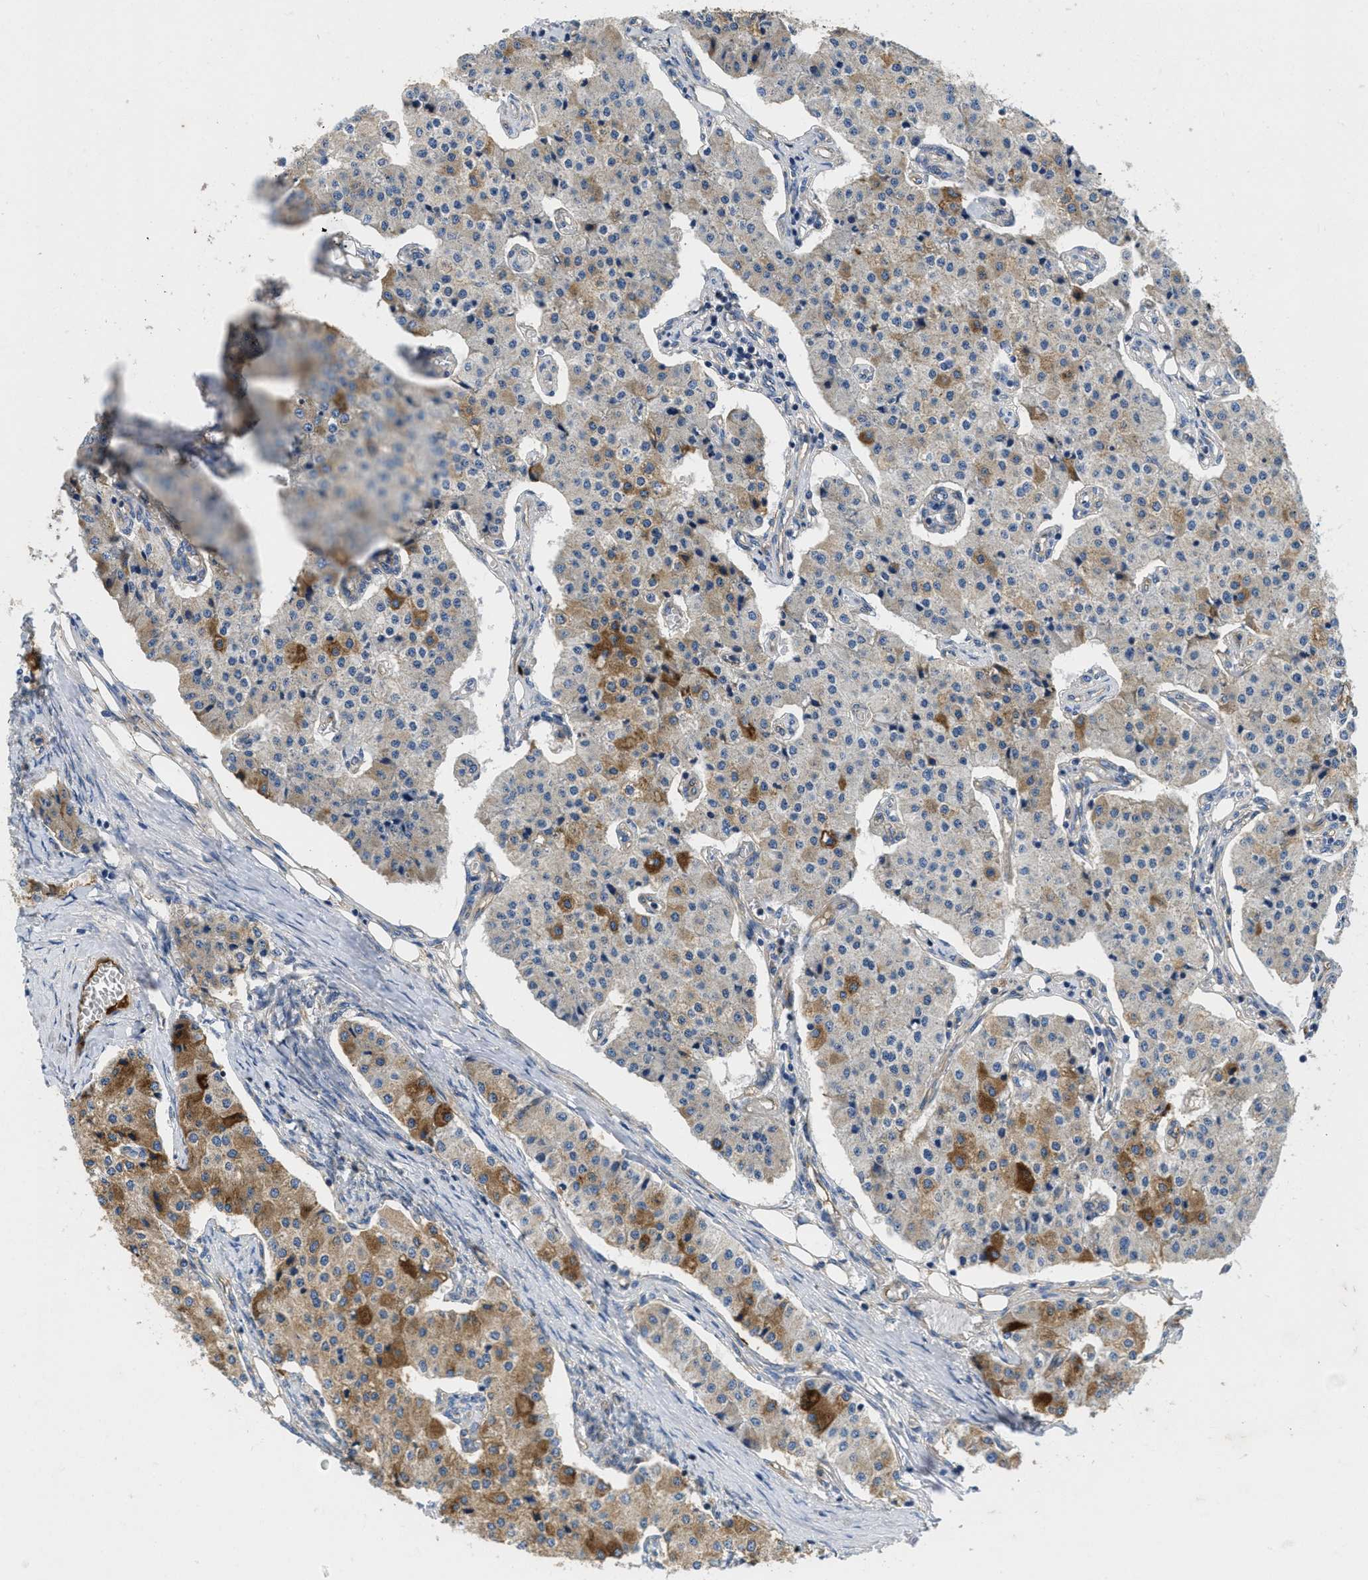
{"staining": {"intensity": "moderate", "quantity": "25%-75%", "location": "cytoplasmic/membranous"}, "tissue": "carcinoid", "cell_type": "Tumor cells", "image_type": "cancer", "snomed": [{"axis": "morphology", "description": "Carcinoid, malignant, NOS"}, {"axis": "topography", "description": "Colon"}], "caption": "Carcinoid tissue exhibits moderate cytoplasmic/membranous staining in about 25%-75% of tumor cells", "gene": "GALK1", "patient": {"sex": "female", "age": 52}}